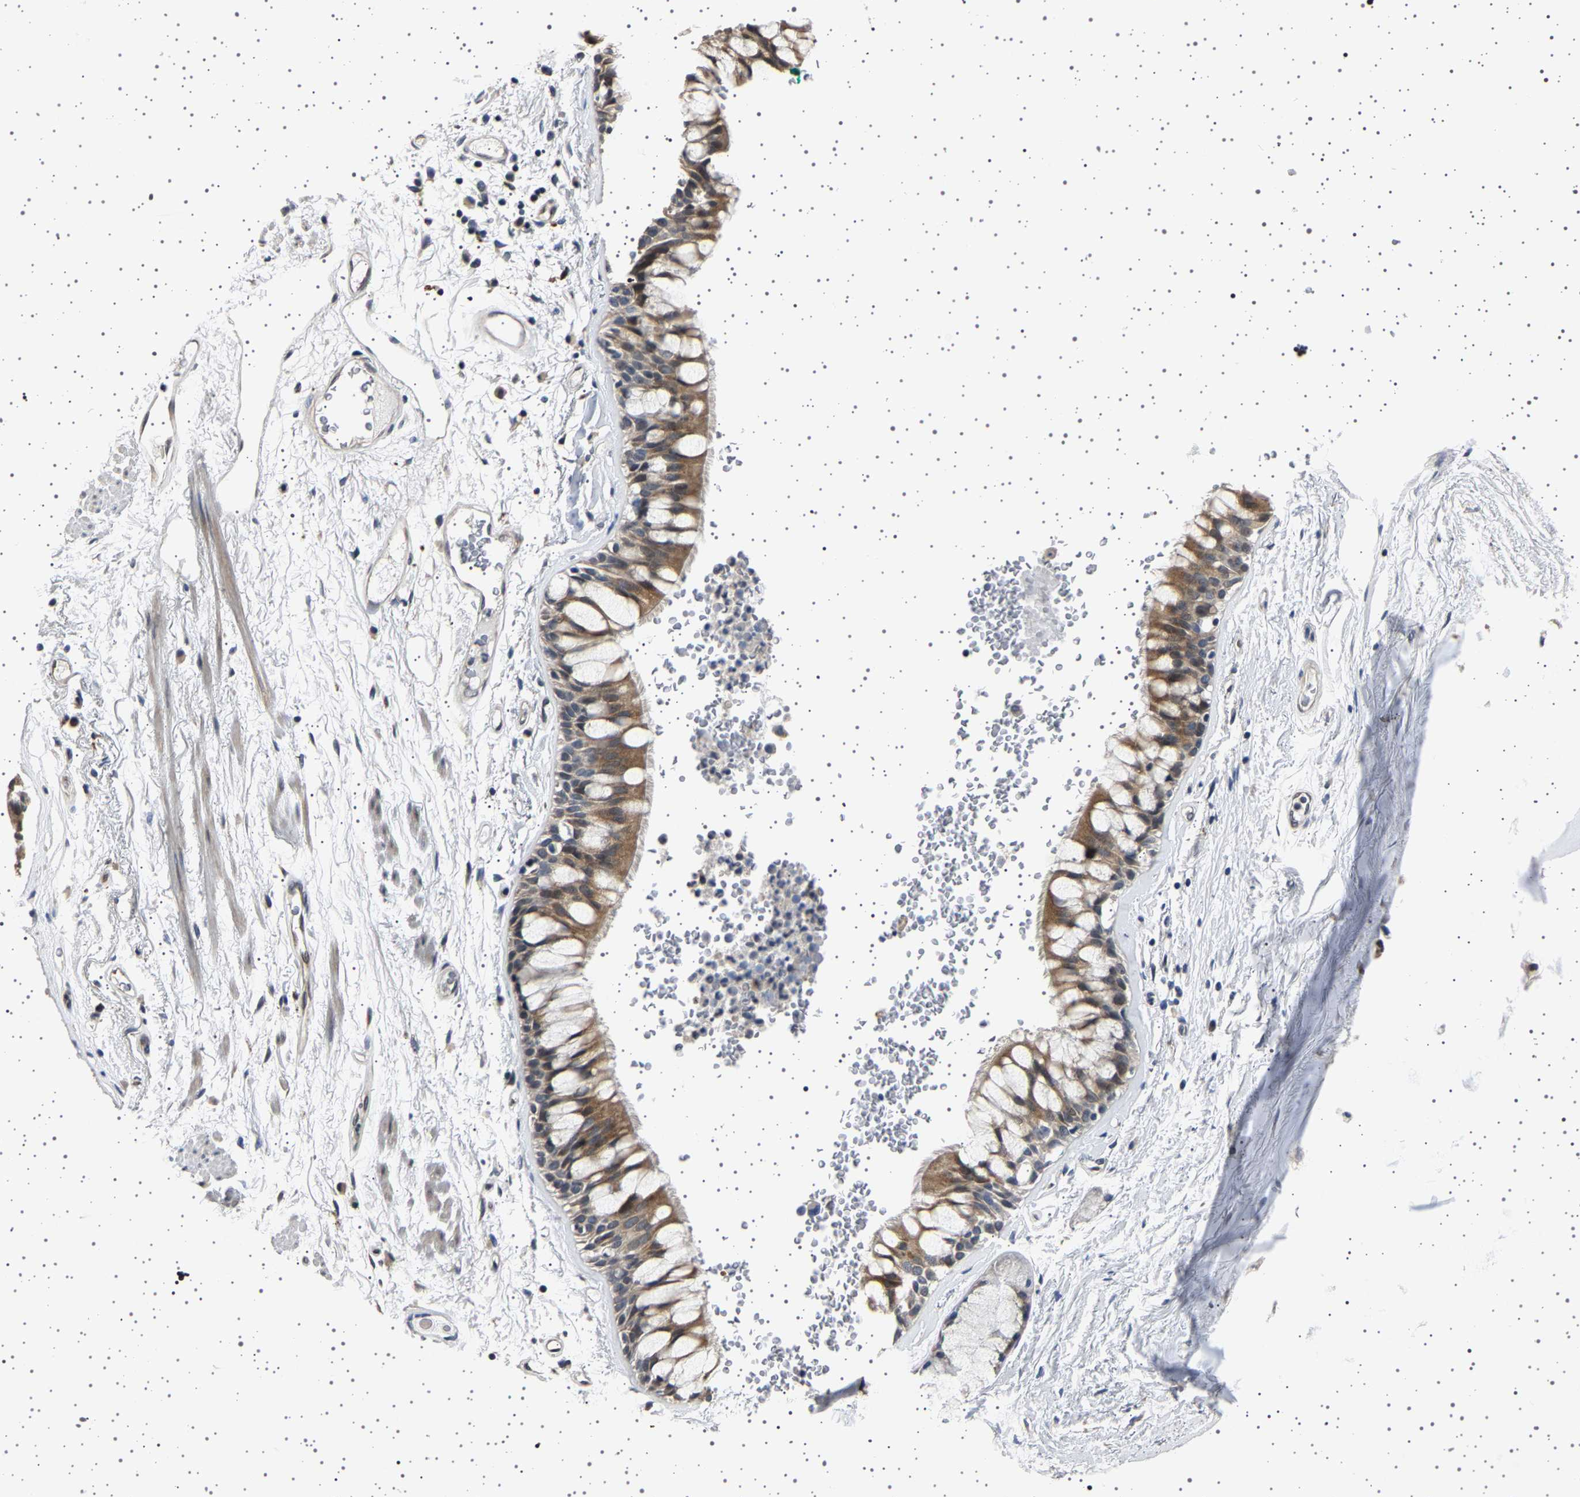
{"staining": {"intensity": "moderate", "quantity": "<25%", "location": "cytoplasmic/membranous"}, "tissue": "bronchus", "cell_type": "Respiratory epithelial cells", "image_type": "normal", "snomed": [{"axis": "morphology", "description": "Normal tissue, NOS"}, {"axis": "topography", "description": "Bronchus"}], "caption": "Immunohistochemical staining of normal bronchus demonstrates <25% levels of moderate cytoplasmic/membranous protein positivity in about <25% of respiratory epithelial cells. (DAB IHC, brown staining for protein, blue staining for nuclei).", "gene": "IL10RB", "patient": {"sex": "male", "age": 66}}